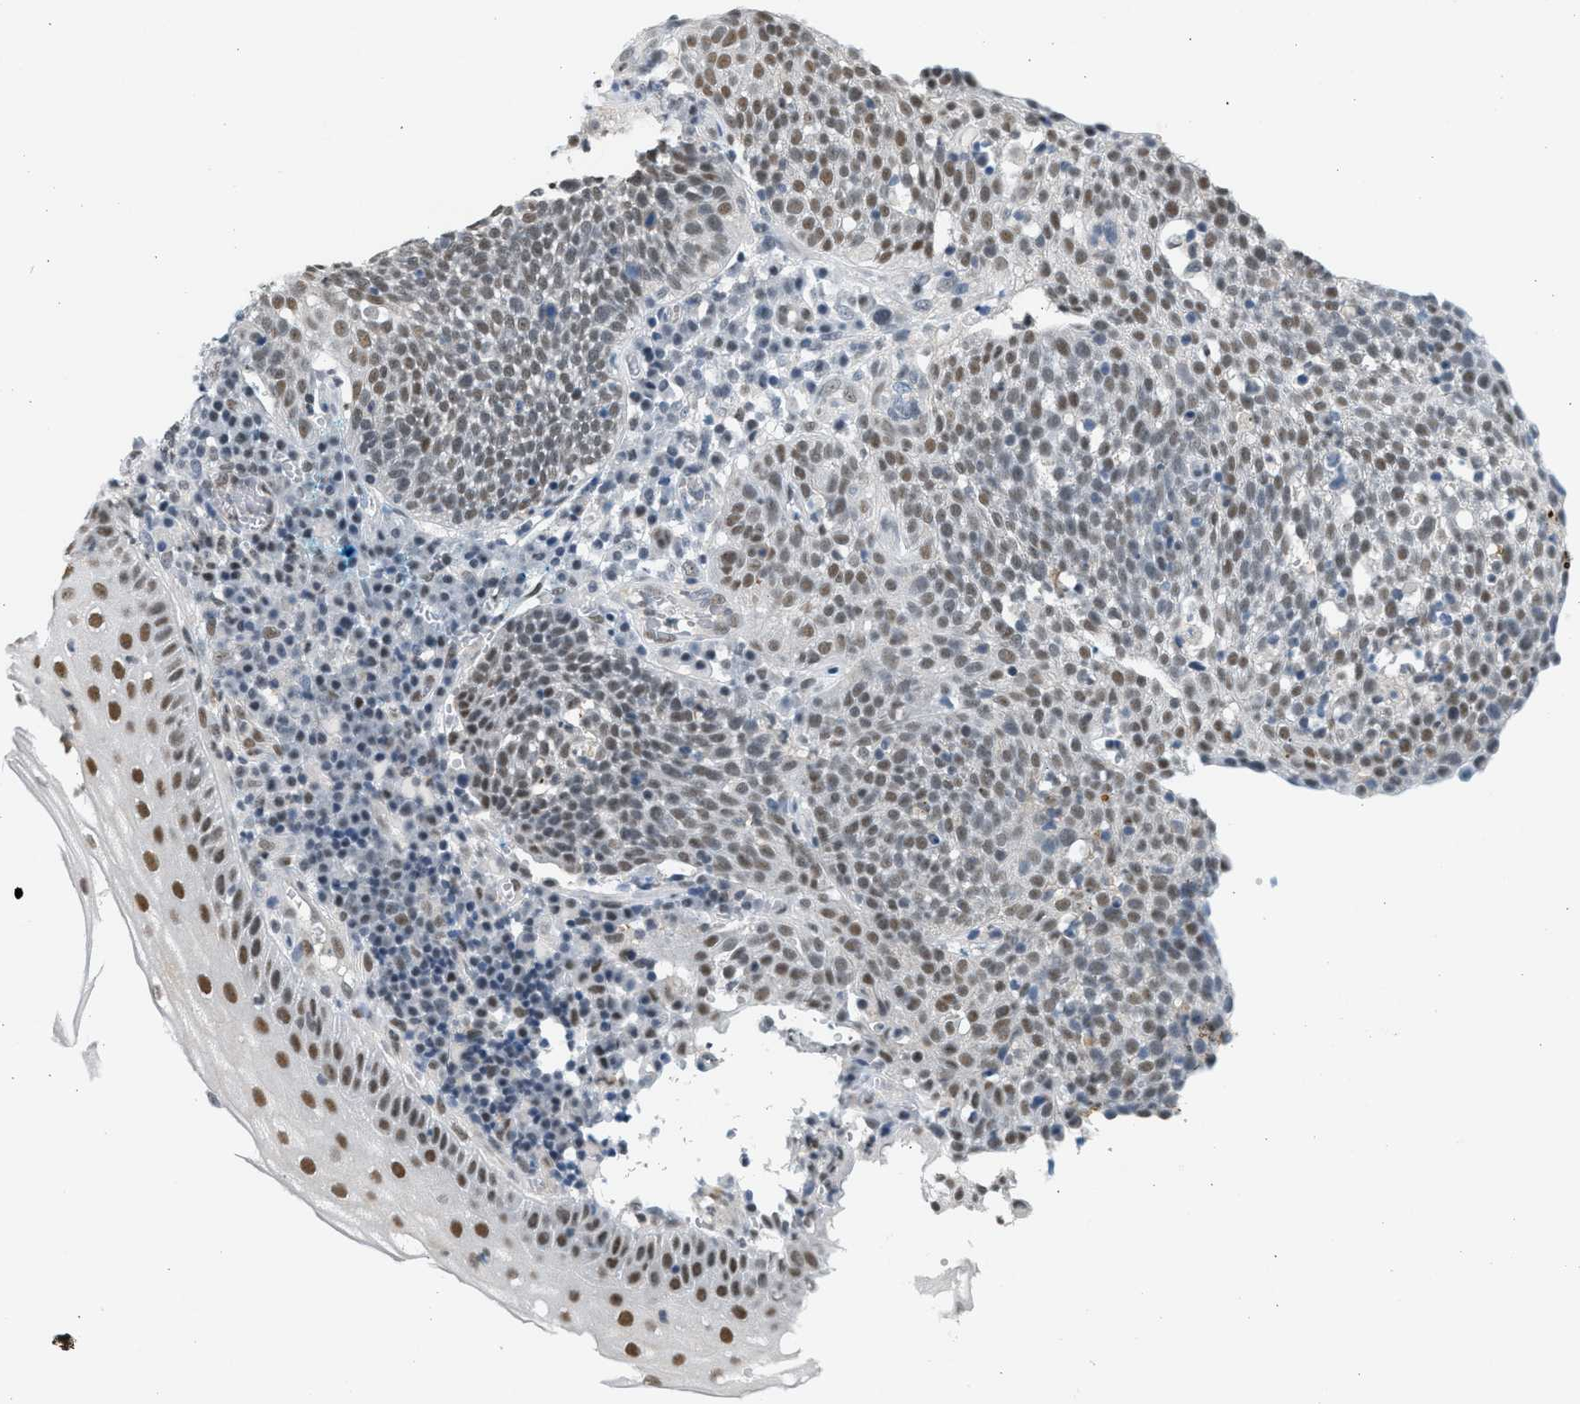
{"staining": {"intensity": "moderate", "quantity": ">75%", "location": "nuclear"}, "tissue": "cervical cancer", "cell_type": "Tumor cells", "image_type": "cancer", "snomed": [{"axis": "morphology", "description": "Squamous cell carcinoma, NOS"}, {"axis": "topography", "description": "Cervix"}], "caption": "A micrograph showing moderate nuclear positivity in approximately >75% of tumor cells in cervical squamous cell carcinoma, as visualized by brown immunohistochemical staining.", "gene": "HIPK1", "patient": {"sex": "female", "age": 34}}